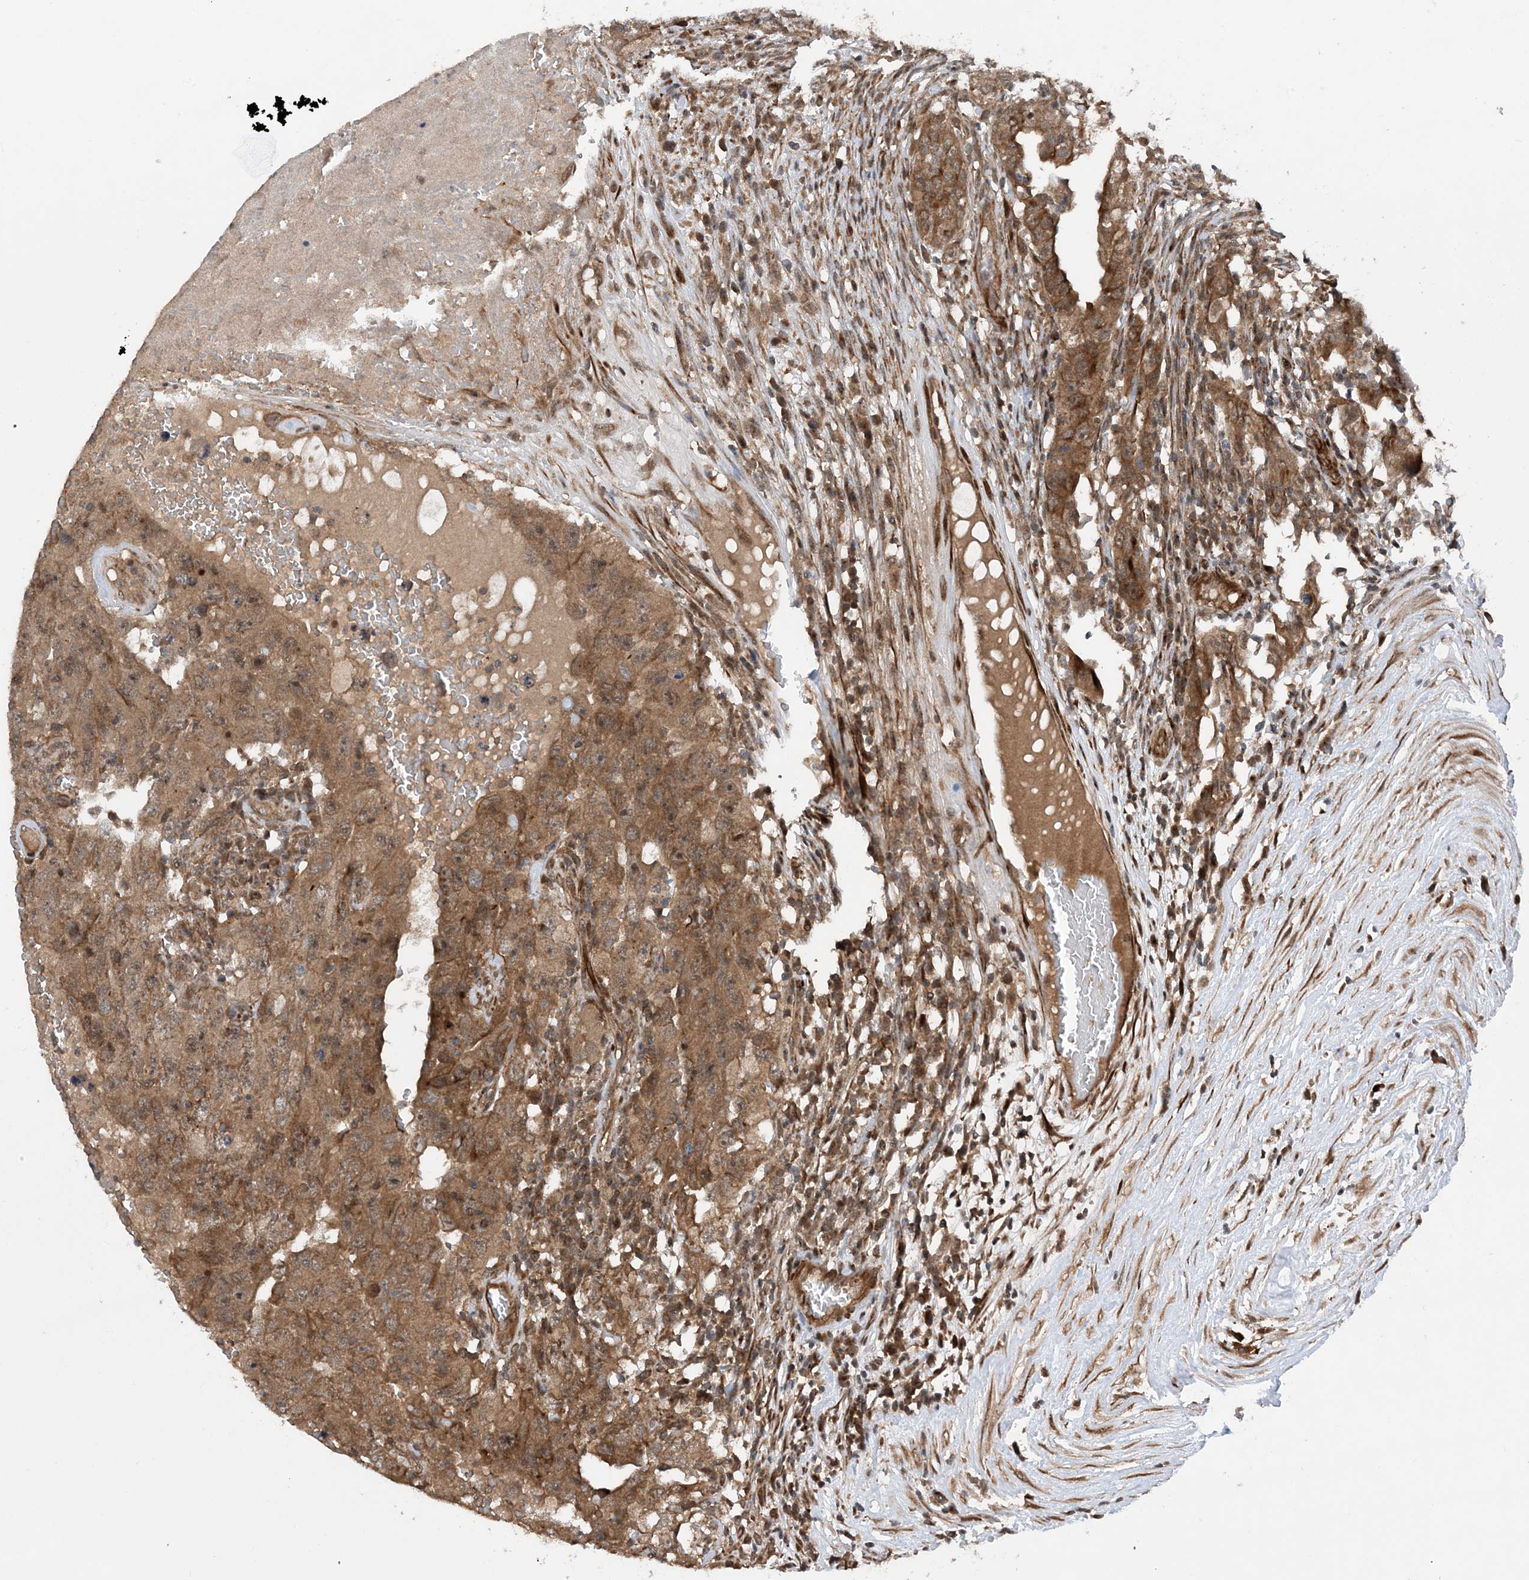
{"staining": {"intensity": "moderate", "quantity": ">75%", "location": "cytoplasmic/membranous"}, "tissue": "testis cancer", "cell_type": "Tumor cells", "image_type": "cancer", "snomed": [{"axis": "morphology", "description": "Carcinoma, Embryonal, NOS"}, {"axis": "topography", "description": "Testis"}], "caption": "Testis cancer (embryonal carcinoma) was stained to show a protein in brown. There is medium levels of moderate cytoplasmic/membranous expression in about >75% of tumor cells. Ihc stains the protein in brown and the nuclei are stained blue.", "gene": "HEMK1", "patient": {"sex": "male", "age": 26}}